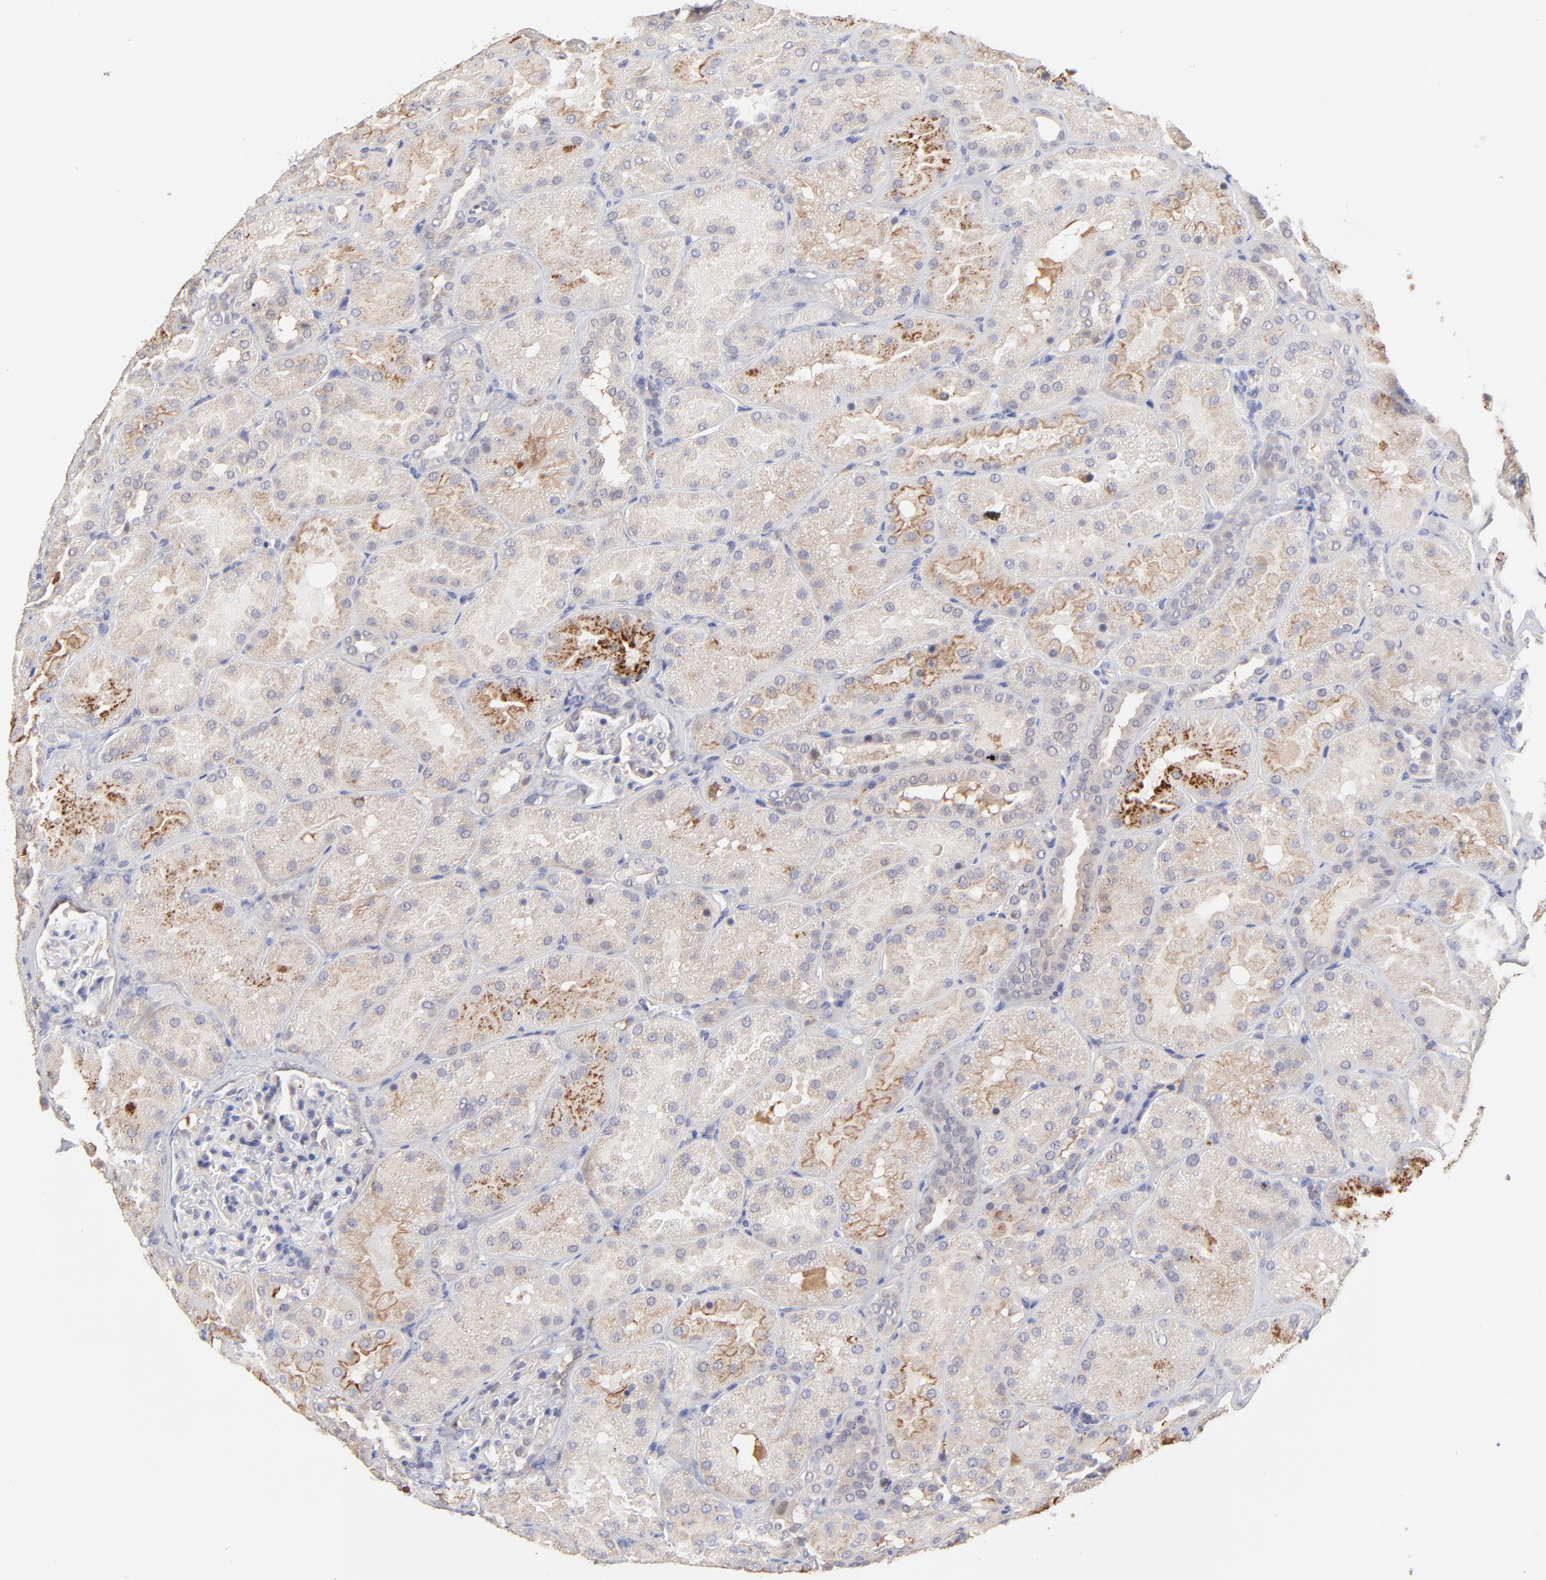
{"staining": {"intensity": "negative", "quantity": "none", "location": "none"}, "tissue": "kidney", "cell_type": "Cells in glomeruli", "image_type": "normal", "snomed": [{"axis": "morphology", "description": "Normal tissue, NOS"}, {"axis": "topography", "description": "Kidney"}], "caption": "The micrograph reveals no significant staining in cells in glomeruli of kidney. (DAB IHC, high magnification).", "gene": "PSMD14", "patient": {"sex": "male", "age": 28}}